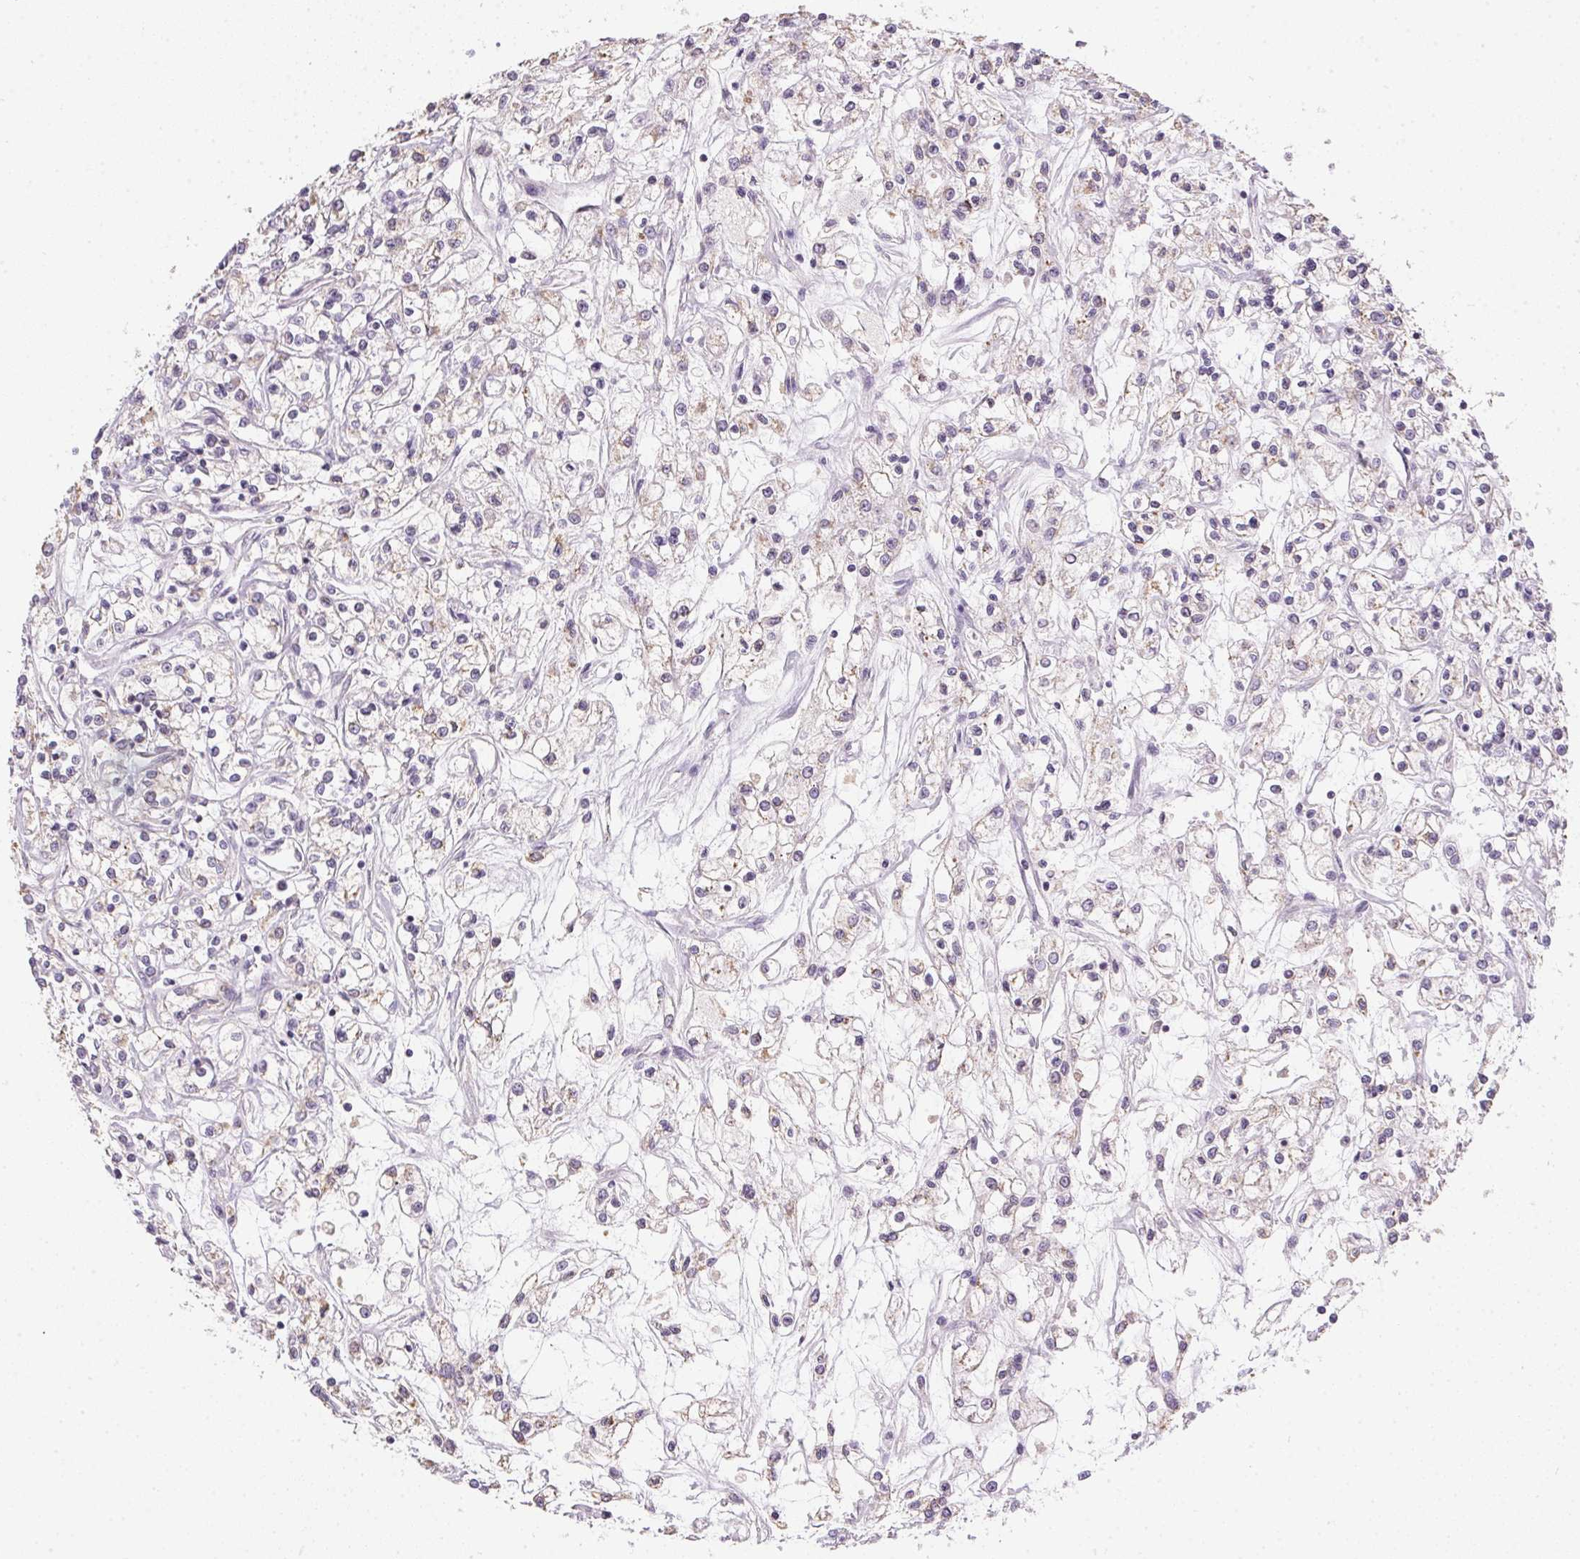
{"staining": {"intensity": "negative", "quantity": "none", "location": "none"}, "tissue": "renal cancer", "cell_type": "Tumor cells", "image_type": "cancer", "snomed": [{"axis": "morphology", "description": "Adenocarcinoma, NOS"}, {"axis": "topography", "description": "Kidney"}], "caption": "Micrograph shows no protein positivity in tumor cells of renal adenocarcinoma tissue. (DAB (3,3'-diaminobenzidine) IHC, high magnification).", "gene": "SPACA9", "patient": {"sex": "female", "age": 59}}